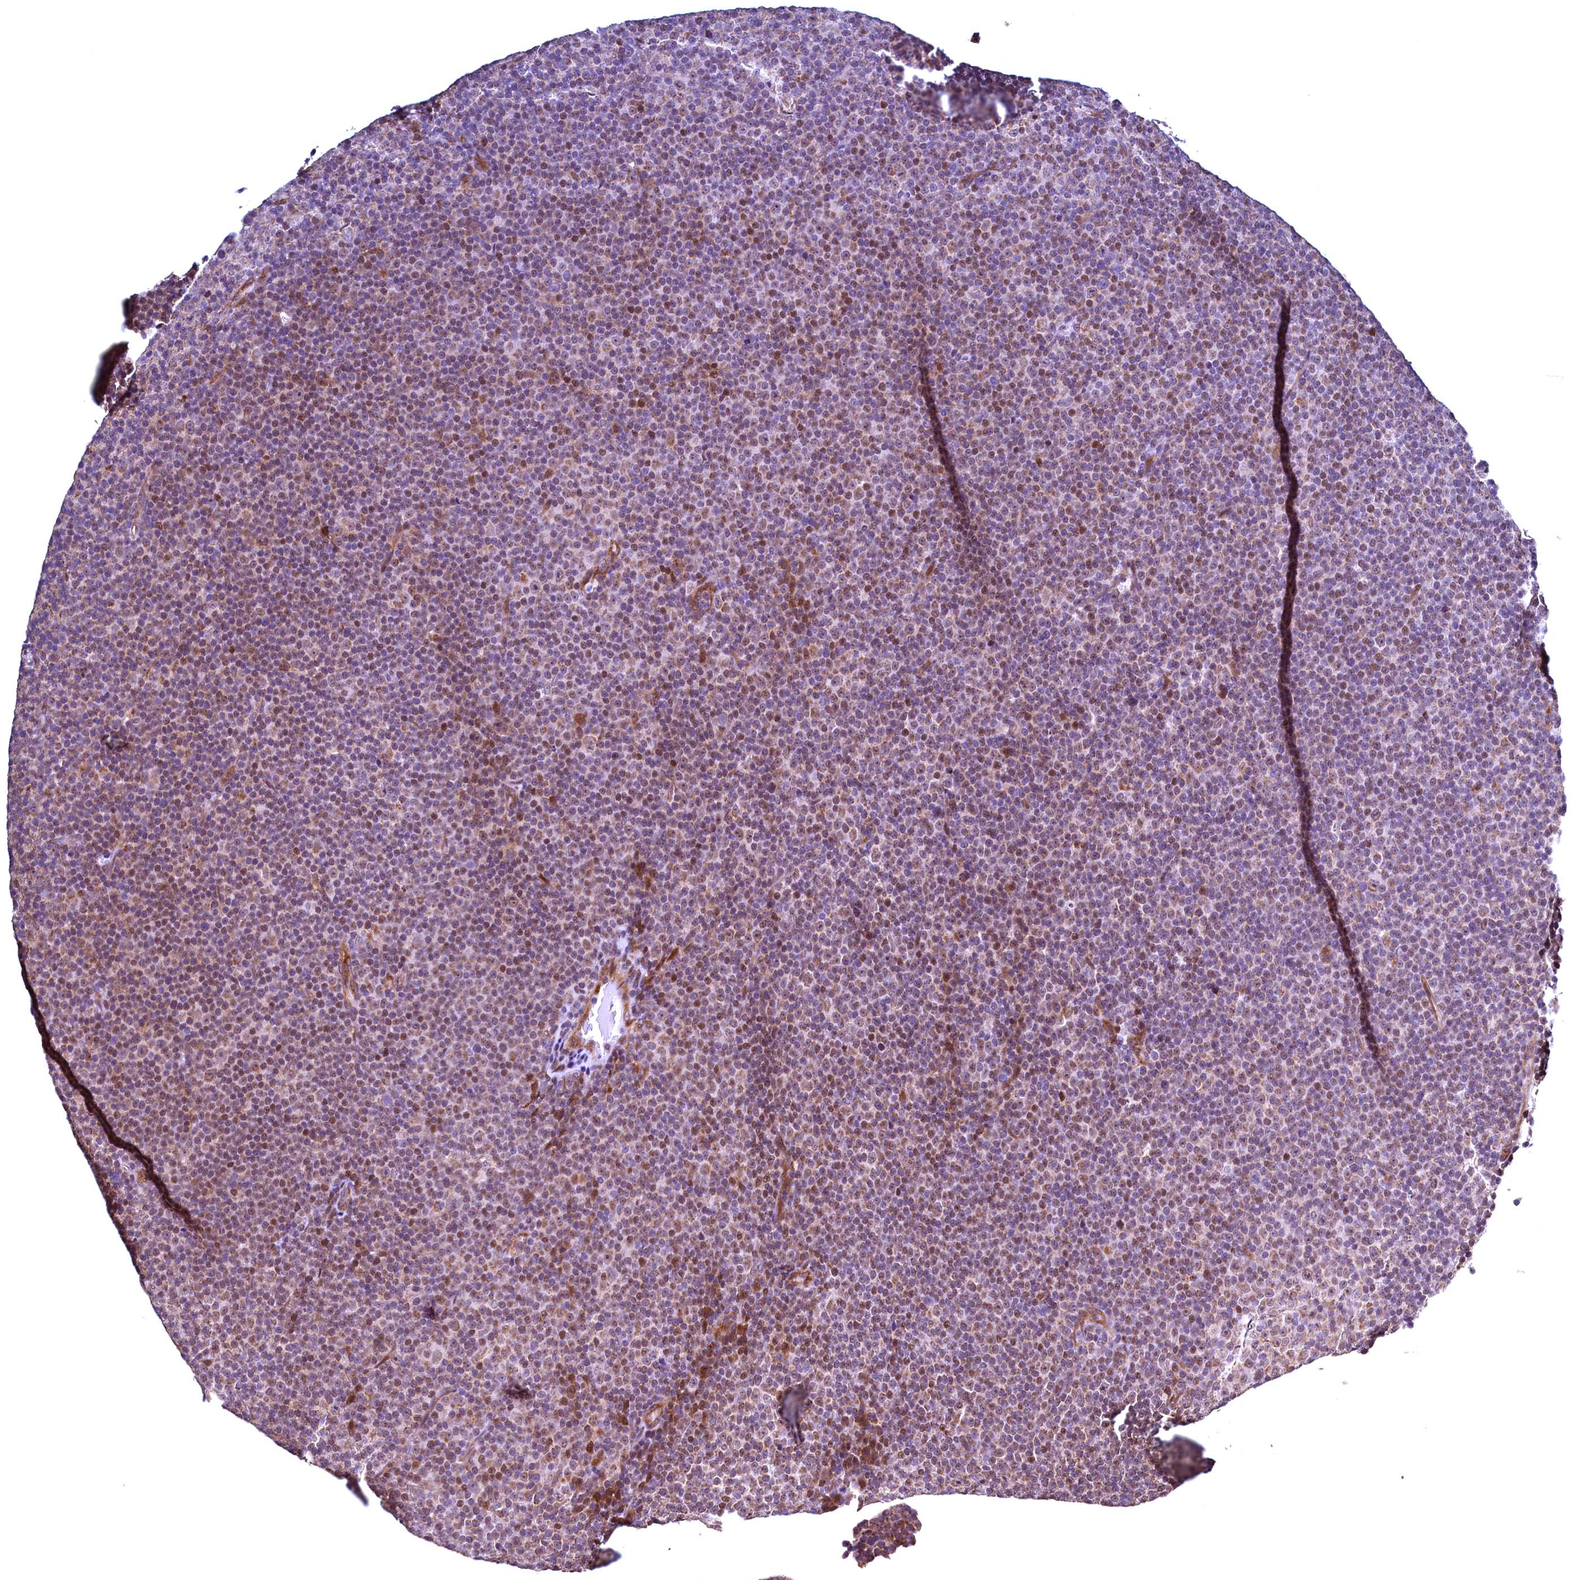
{"staining": {"intensity": "moderate", "quantity": "<25%", "location": "cytoplasmic/membranous,nuclear"}, "tissue": "lymphoma", "cell_type": "Tumor cells", "image_type": "cancer", "snomed": [{"axis": "morphology", "description": "Malignant lymphoma, non-Hodgkin's type, Low grade"}, {"axis": "topography", "description": "Lymph node"}], "caption": "Tumor cells reveal low levels of moderate cytoplasmic/membranous and nuclear positivity in approximately <25% of cells in human low-grade malignant lymphoma, non-Hodgkin's type.", "gene": "RBFA", "patient": {"sex": "female", "age": 67}}